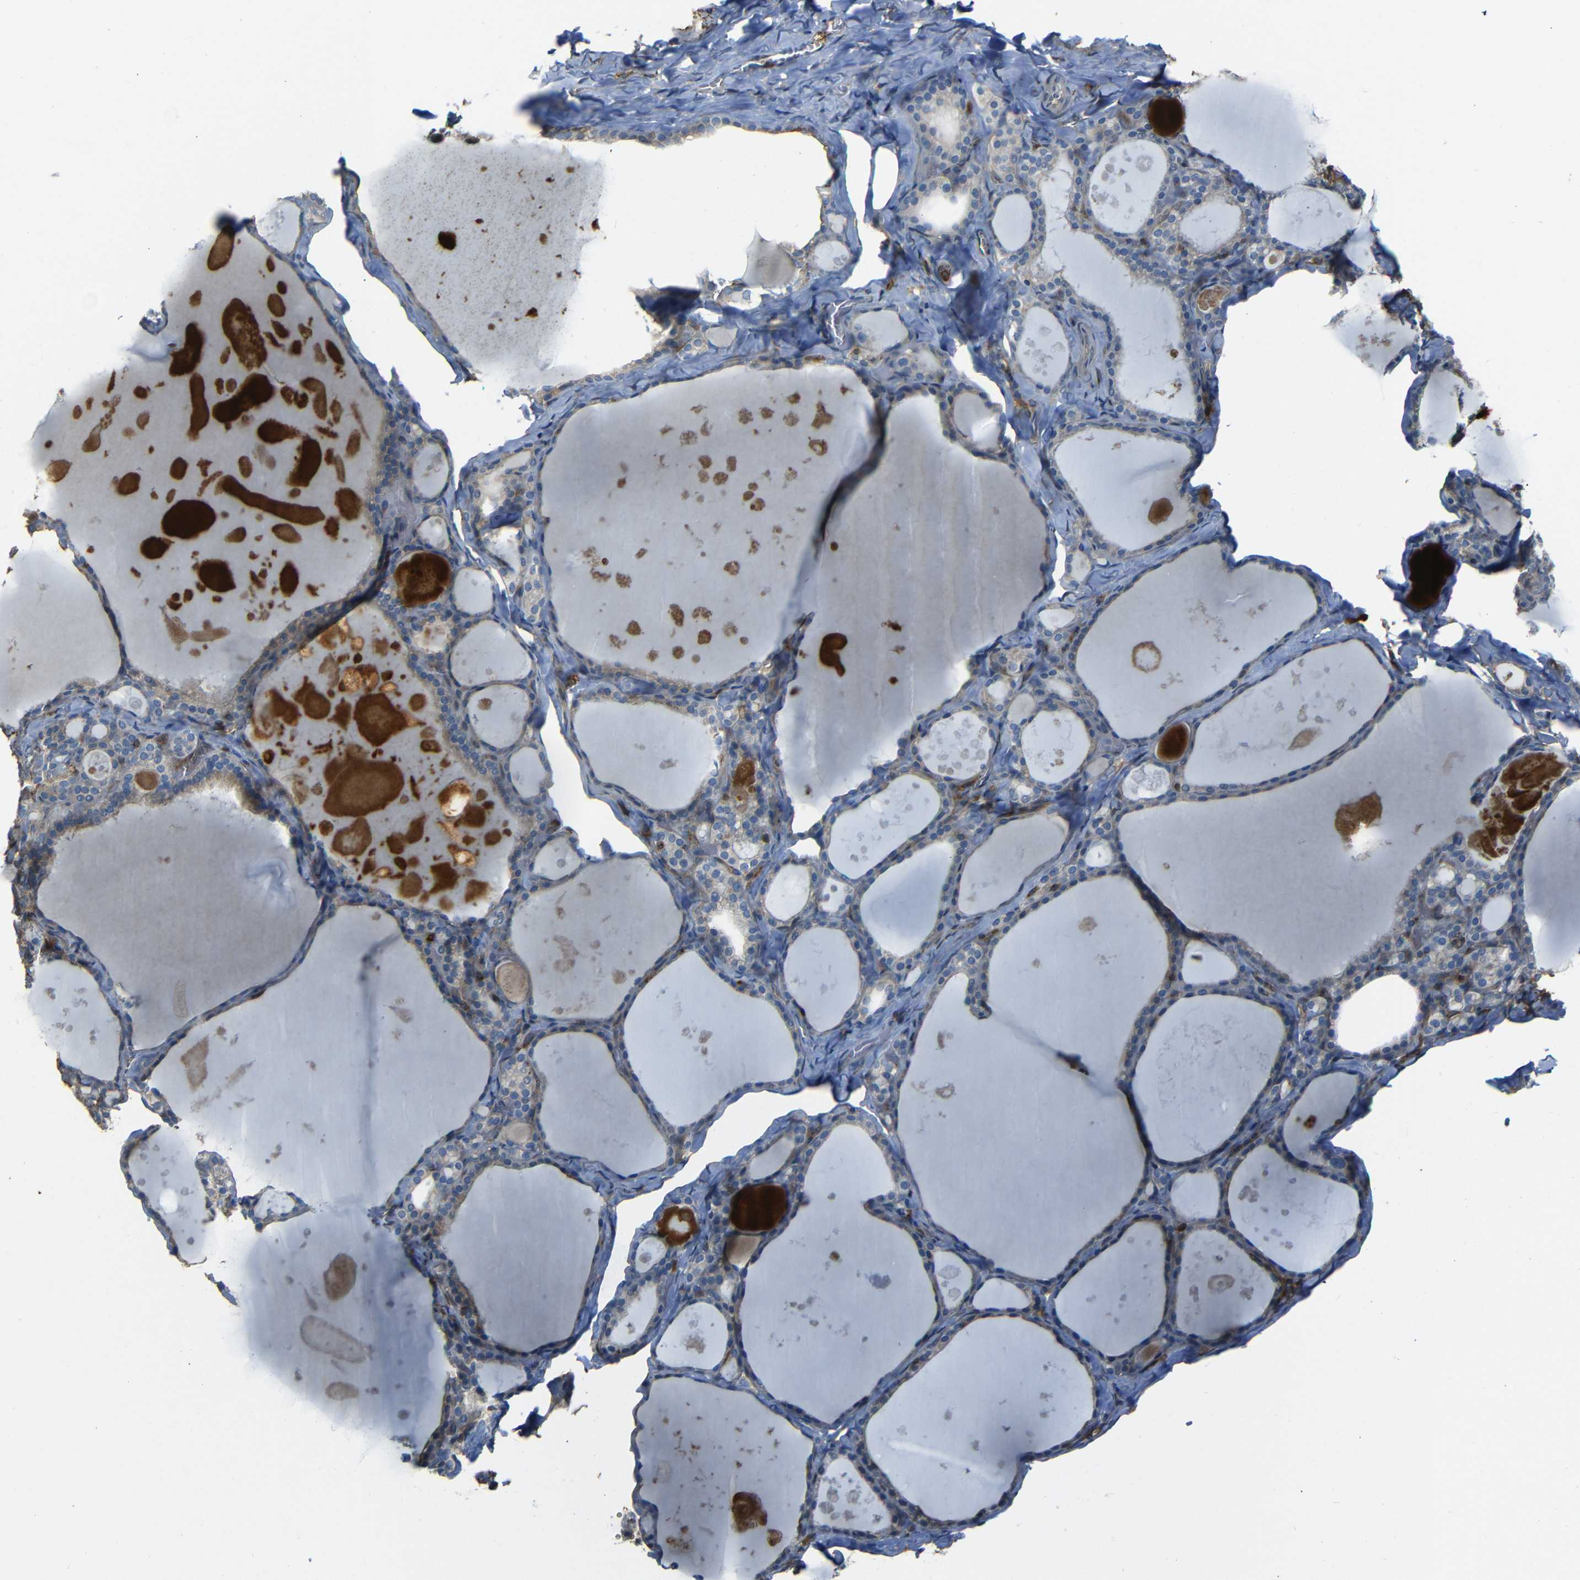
{"staining": {"intensity": "weak", "quantity": ">75%", "location": "cytoplasmic/membranous"}, "tissue": "thyroid gland", "cell_type": "Glandular cells", "image_type": "normal", "snomed": [{"axis": "morphology", "description": "Normal tissue, NOS"}, {"axis": "topography", "description": "Thyroid gland"}], "caption": "Approximately >75% of glandular cells in unremarkable thyroid gland show weak cytoplasmic/membranous protein staining as visualized by brown immunohistochemical staining.", "gene": "ADGRE5", "patient": {"sex": "male", "age": 56}}